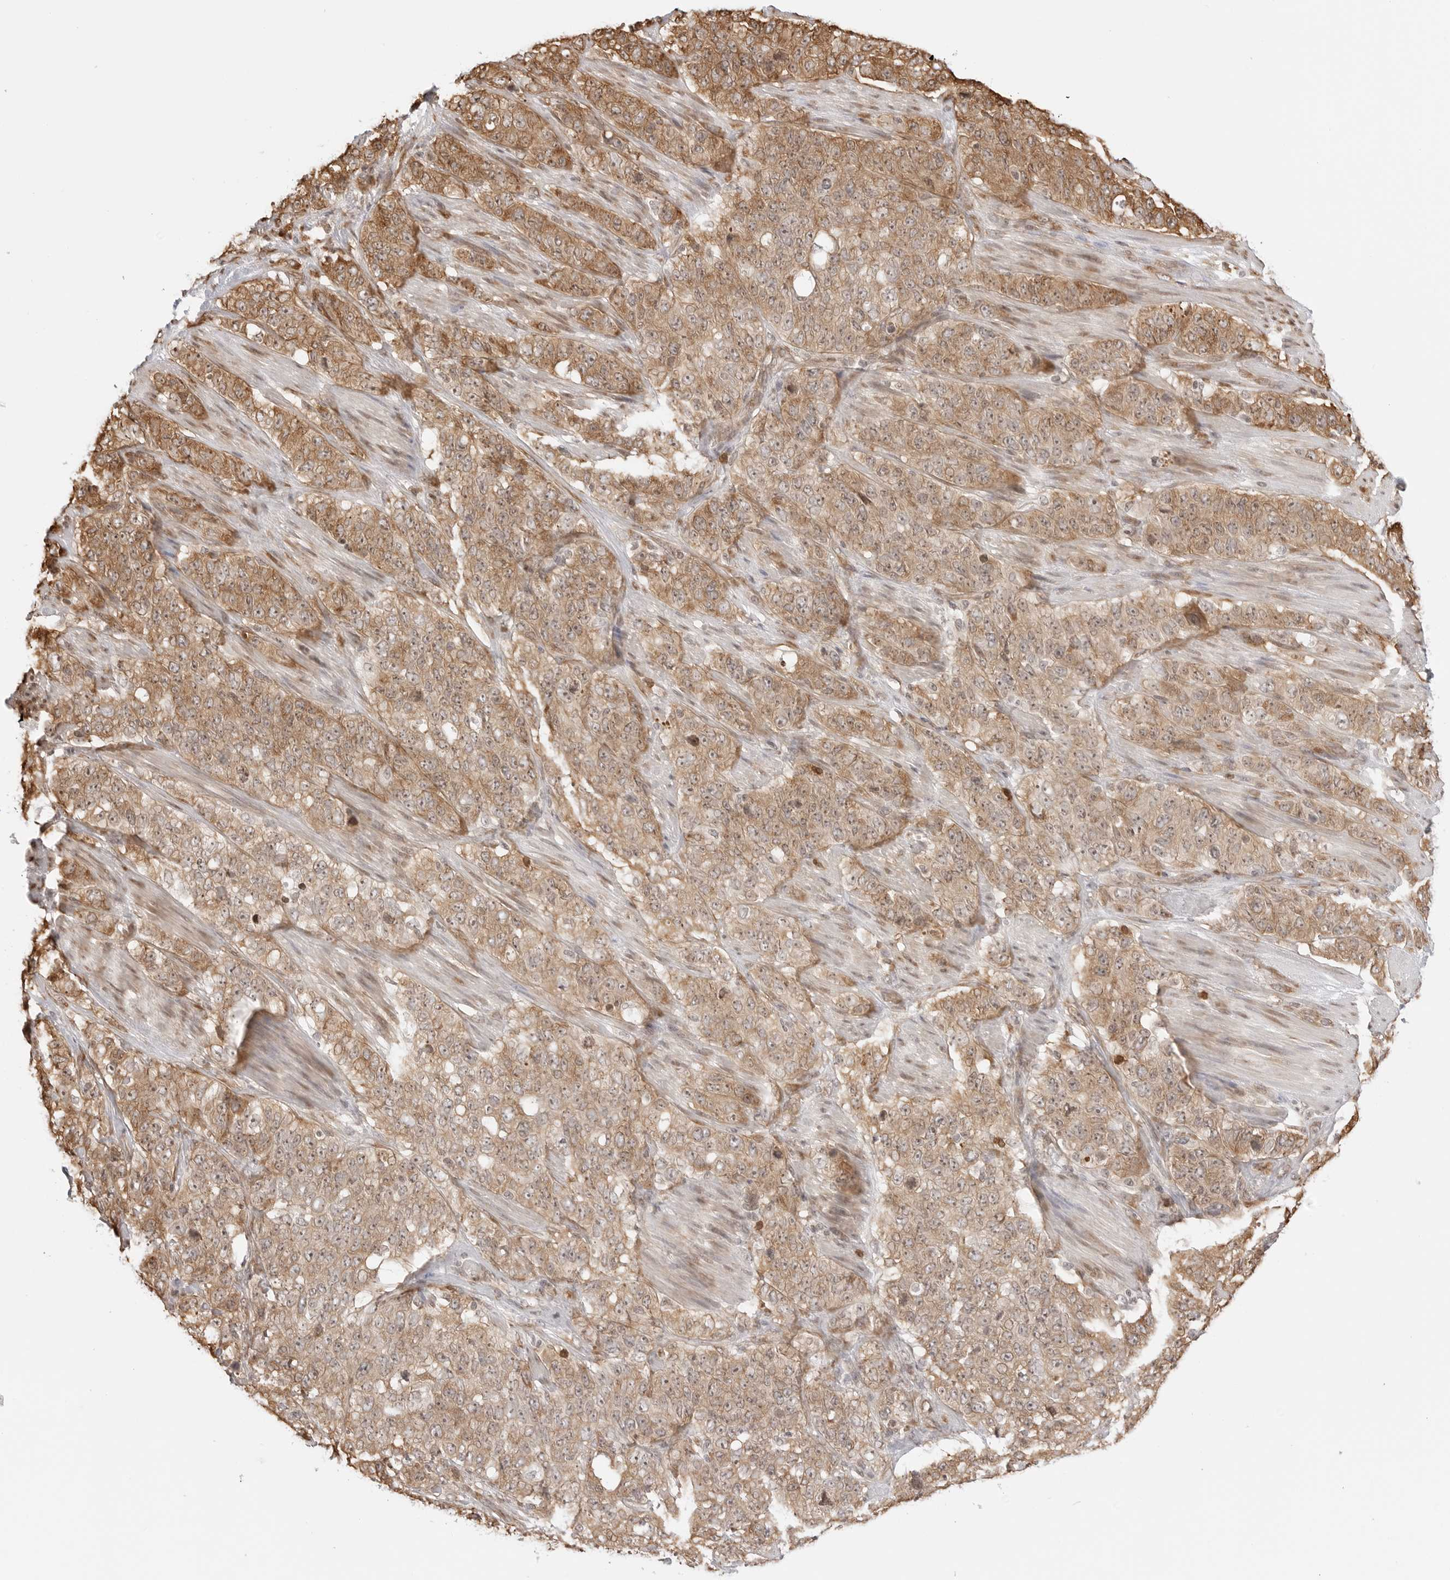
{"staining": {"intensity": "weak", "quantity": ">75%", "location": "cytoplasmic/membranous,nuclear"}, "tissue": "stomach cancer", "cell_type": "Tumor cells", "image_type": "cancer", "snomed": [{"axis": "morphology", "description": "Adenocarcinoma, NOS"}, {"axis": "topography", "description": "Stomach"}], "caption": "IHC image of human stomach cancer stained for a protein (brown), which reveals low levels of weak cytoplasmic/membranous and nuclear positivity in approximately >75% of tumor cells.", "gene": "FKBP14", "patient": {"sex": "male", "age": 48}}